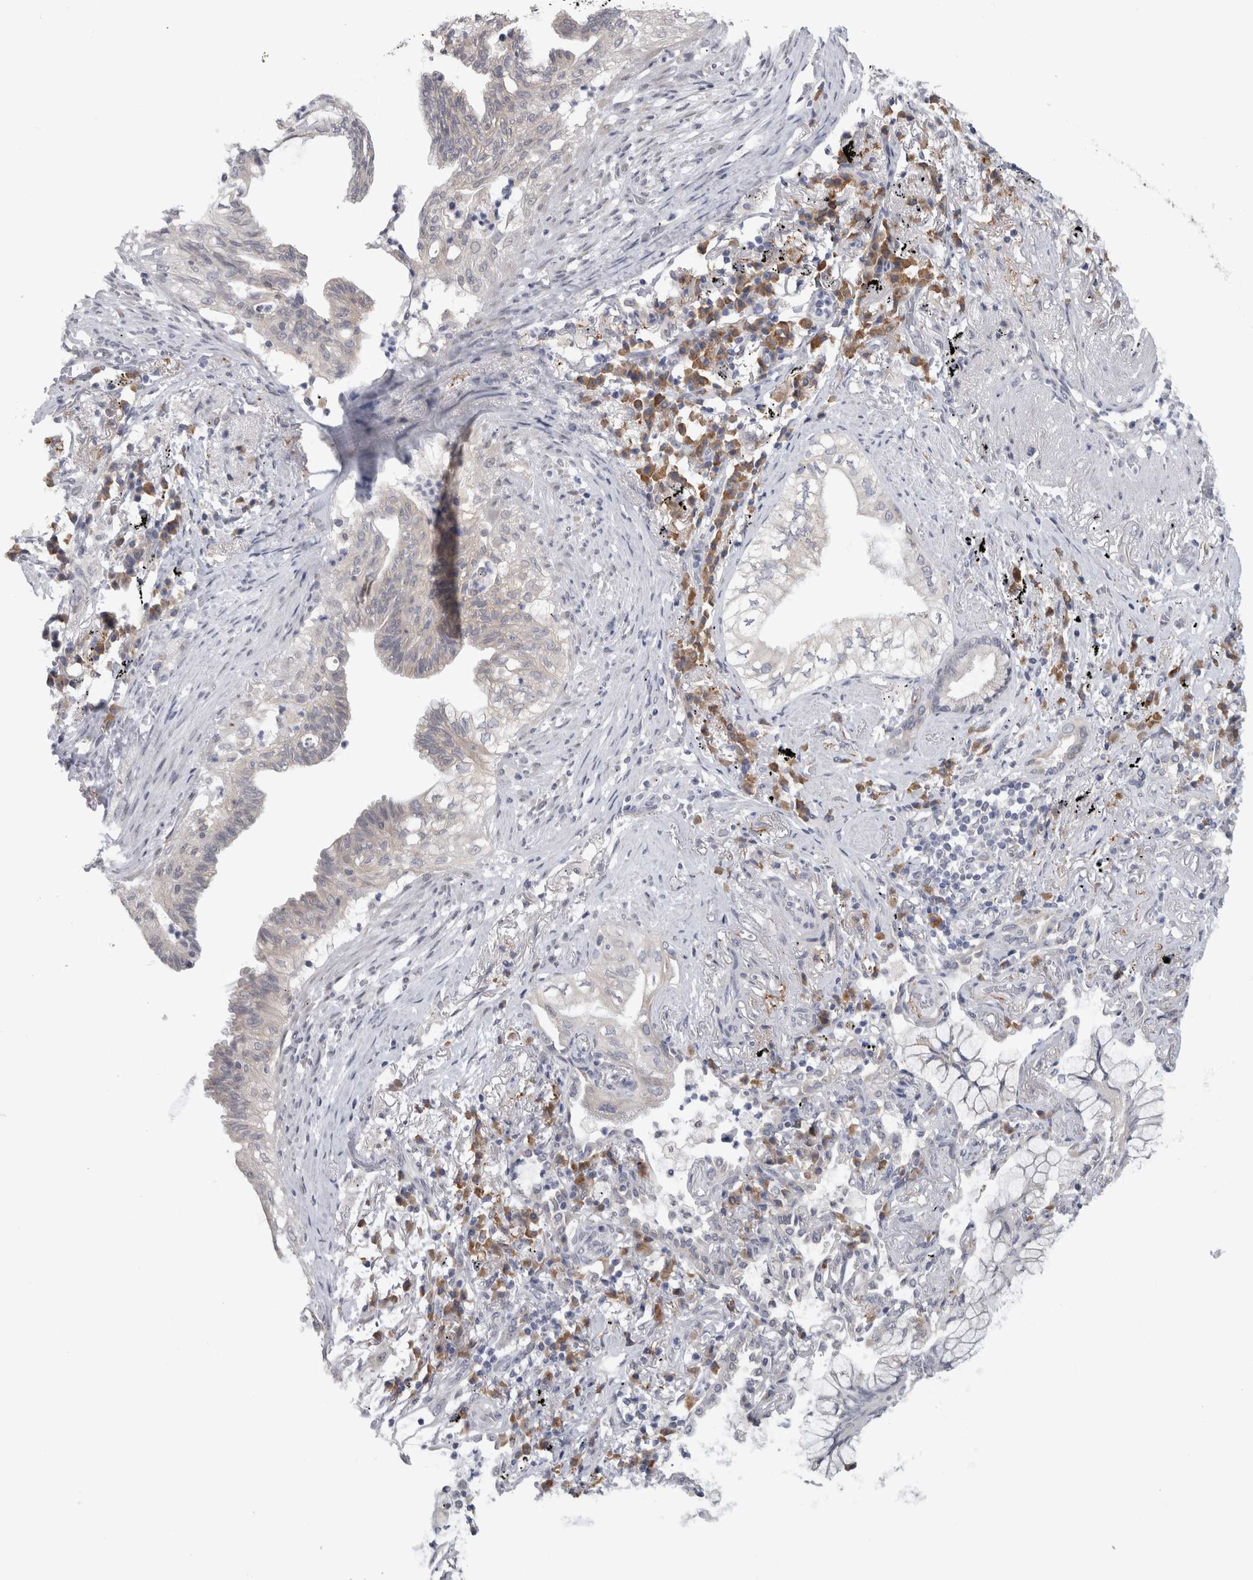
{"staining": {"intensity": "negative", "quantity": "none", "location": "none"}, "tissue": "lung cancer", "cell_type": "Tumor cells", "image_type": "cancer", "snomed": [{"axis": "morphology", "description": "Adenocarcinoma, NOS"}, {"axis": "topography", "description": "Lung"}], "caption": "There is no significant positivity in tumor cells of lung cancer (adenocarcinoma).", "gene": "TMEM242", "patient": {"sex": "female", "age": 70}}